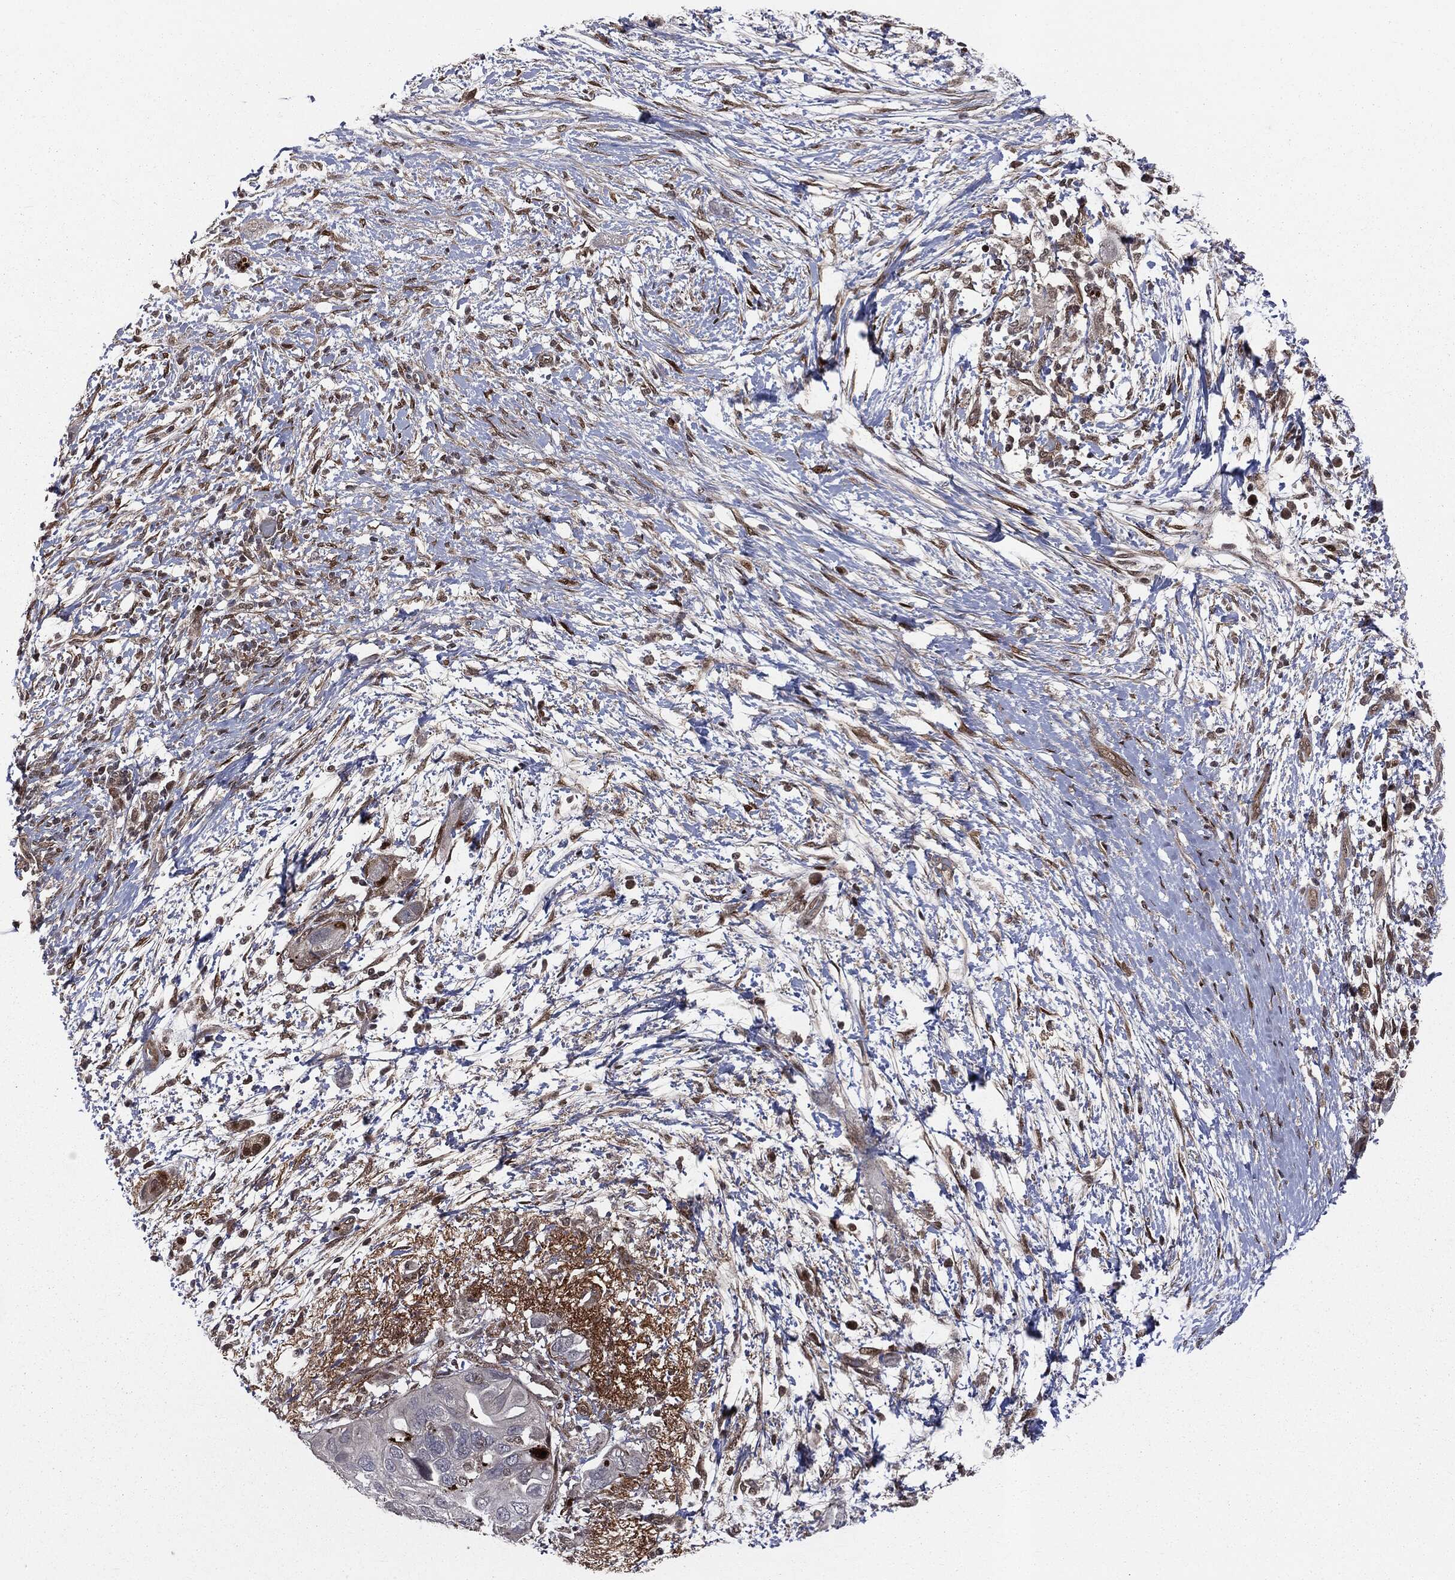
{"staining": {"intensity": "negative", "quantity": "none", "location": "none"}, "tissue": "pancreatic cancer", "cell_type": "Tumor cells", "image_type": "cancer", "snomed": [{"axis": "morphology", "description": "Adenocarcinoma, NOS"}, {"axis": "topography", "description": "Pancreas"}], "caption": "Tumor cells show no significant protein expression in pancreatic cancer.", "gene": "SMAD4", "patient": {"sex": "female", "age": 72}}